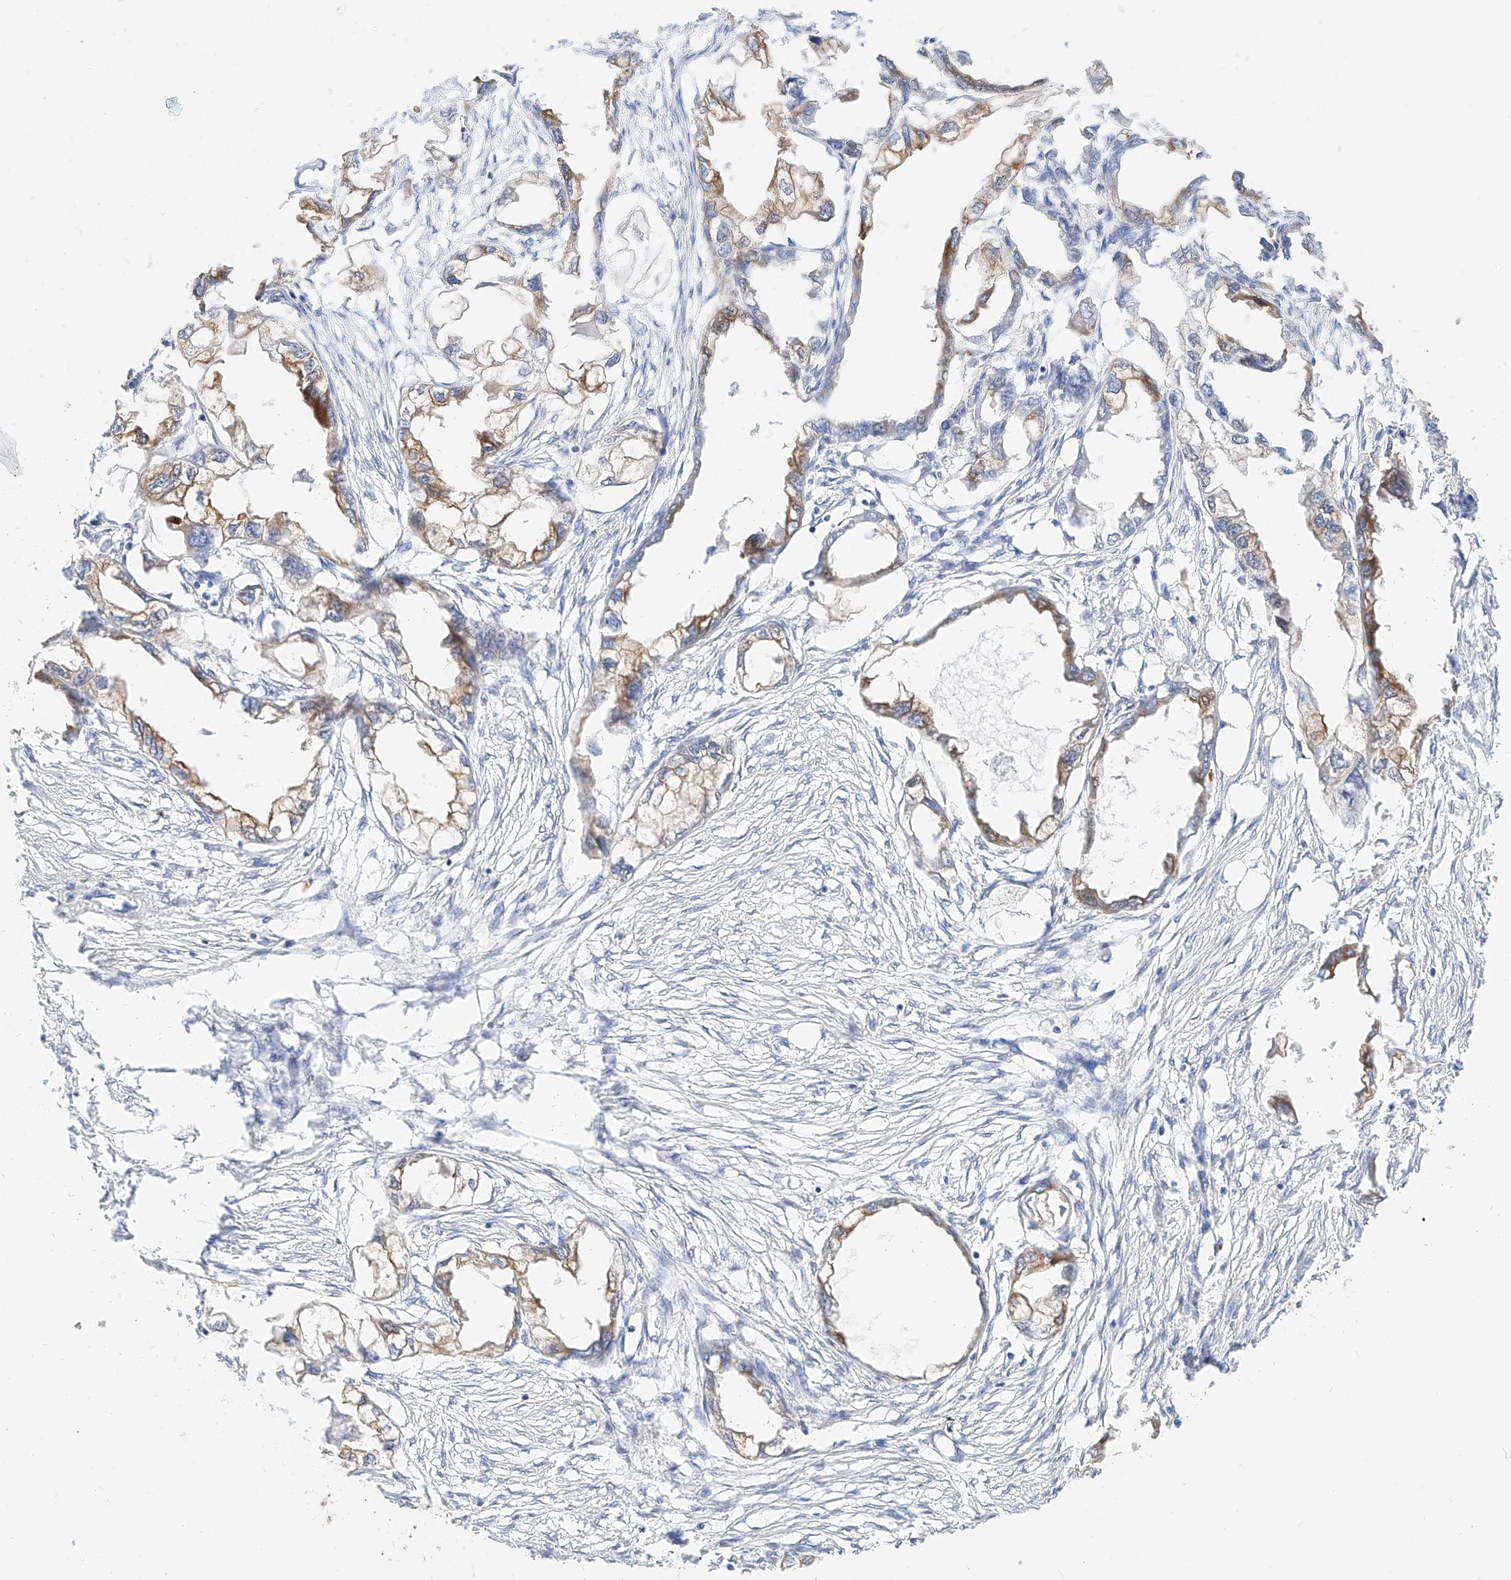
{"staining": {"intensity": "moderate", "quantity": "25%-75%", "location": "cytoplasmic/membranous"}, "tissue": "endometrial cancer", "cell_type": "Tumor cells", "image_type": "cancer", "snomed": [{"axis": "morphology", "description": "Adenocarcinoma, NOS"}, {"axis": "morphology", "description": "Adenocarcinoma, metastatic, NOS"}, {"axis": "topography", "description": "Adipose tissue"}, {"axis": "topography", "description": "Endometrium"}], "caption": "High-power microscopy captured an immunohistochemistry micrograph of endometrial adenocarcinoma, revealing moderate cytoplasmic/membranous expression in approximately 25%-75% of tumor cells.", "gene": "MAP7", "patient": {"sex": "female", "age": 67}}